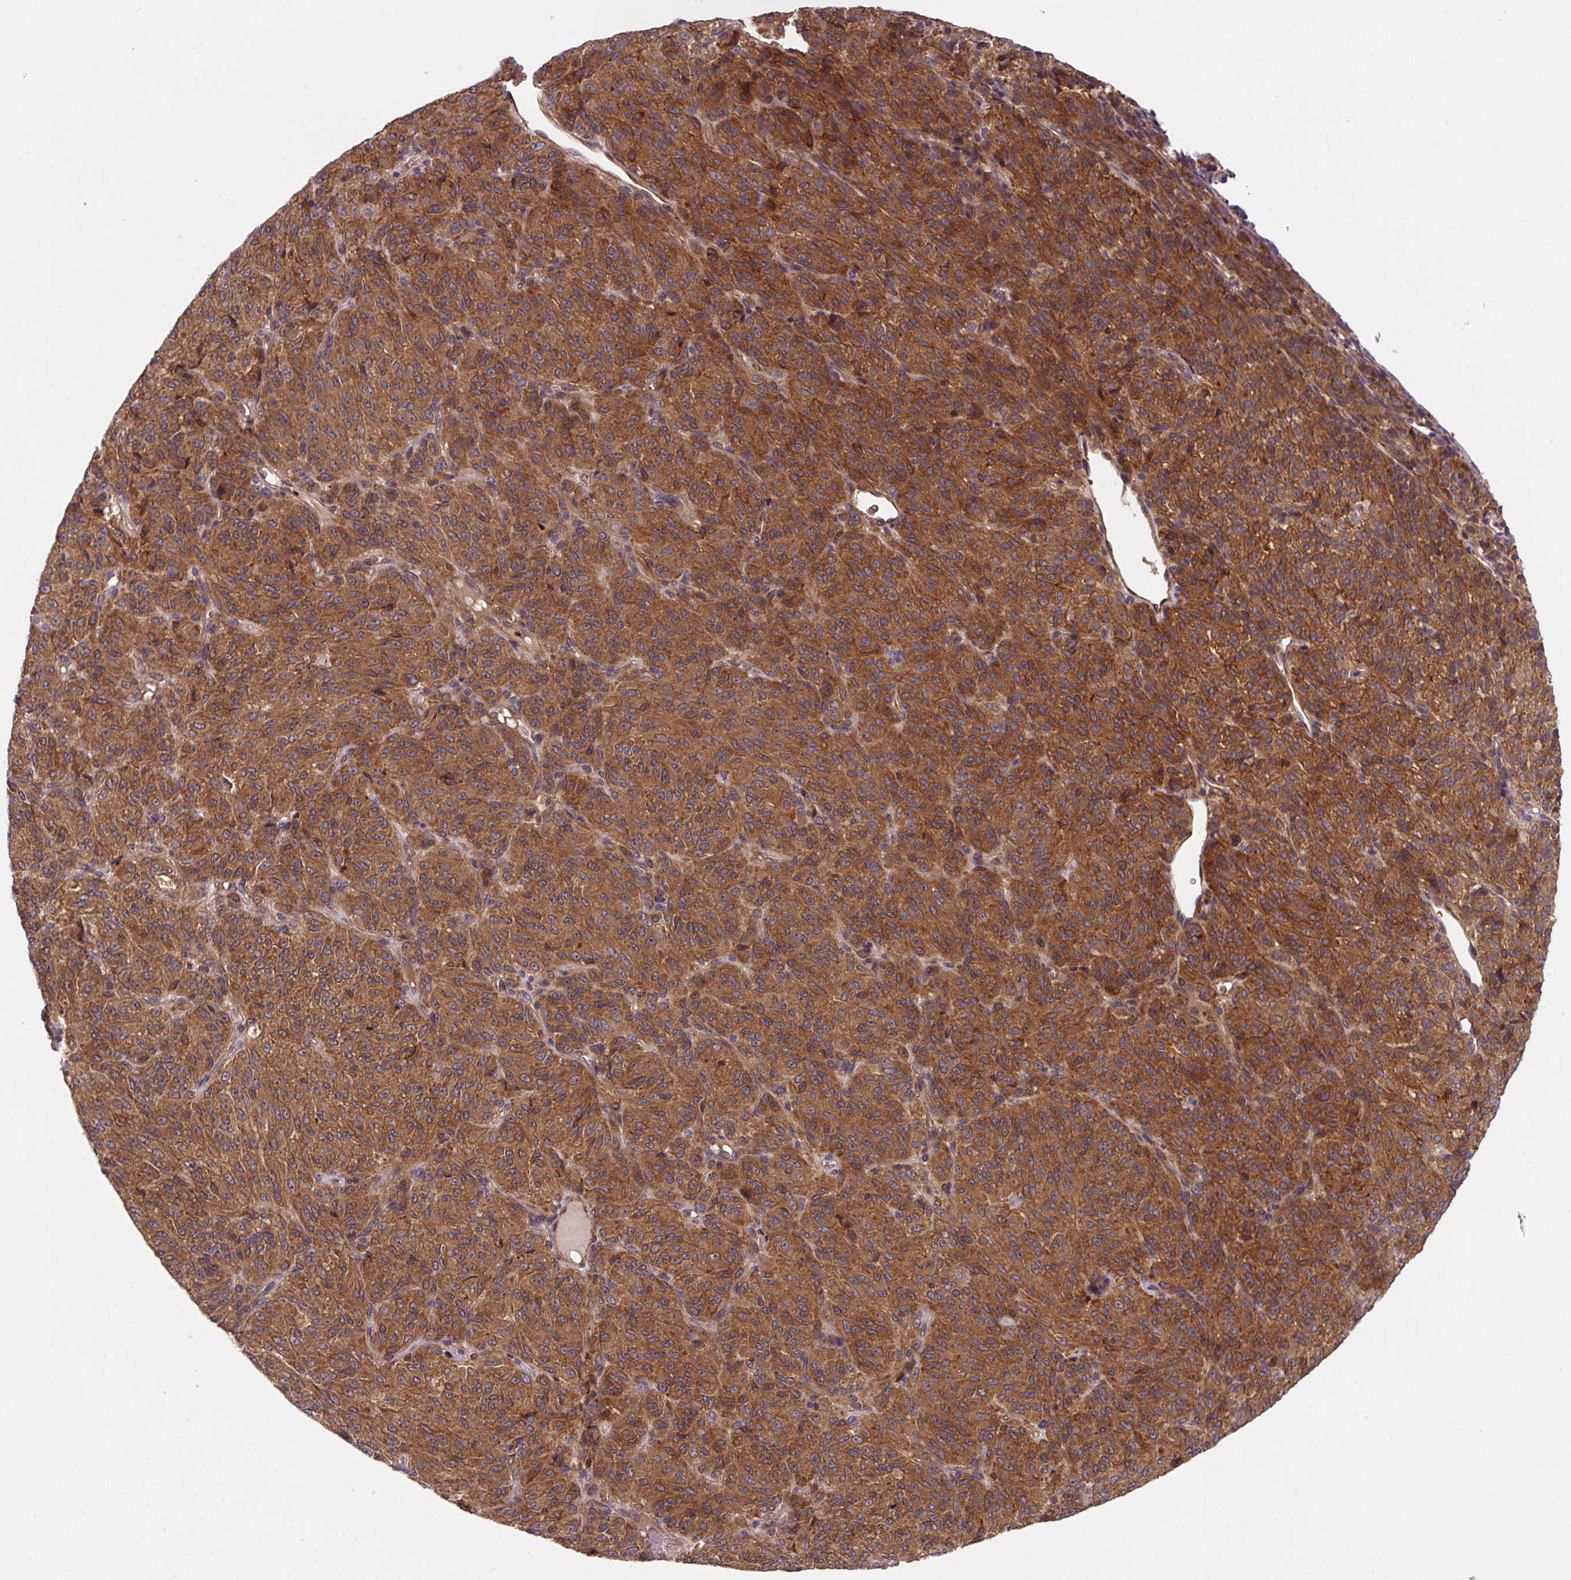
{"staining": {"intensity": "moderate", "quantity": ">75%", "location": "cytoplasmic/membranous"}, "tissue": "melanoma", "cell_type": "Tumor cells", "image_type": "cancer", "snomed": [{"axis": "morphology", "description": "Malignant melanoma, Metastatic site"}, {"axis": "topography", "description": "Brain"}], "caption": "Immunohistochemistry (IHC) photomicrograph of neoplastic tissue: human melanoma stained using immunohistochemistry displays medium levels of moderate protein expression localized specifically in the cytoplasmic/membranous of tumor cells, appearing as a cytoplasmic/membranous brown color.", "gene": "APOBEC3D", "patient": {"sex": "female", "age": 56}}